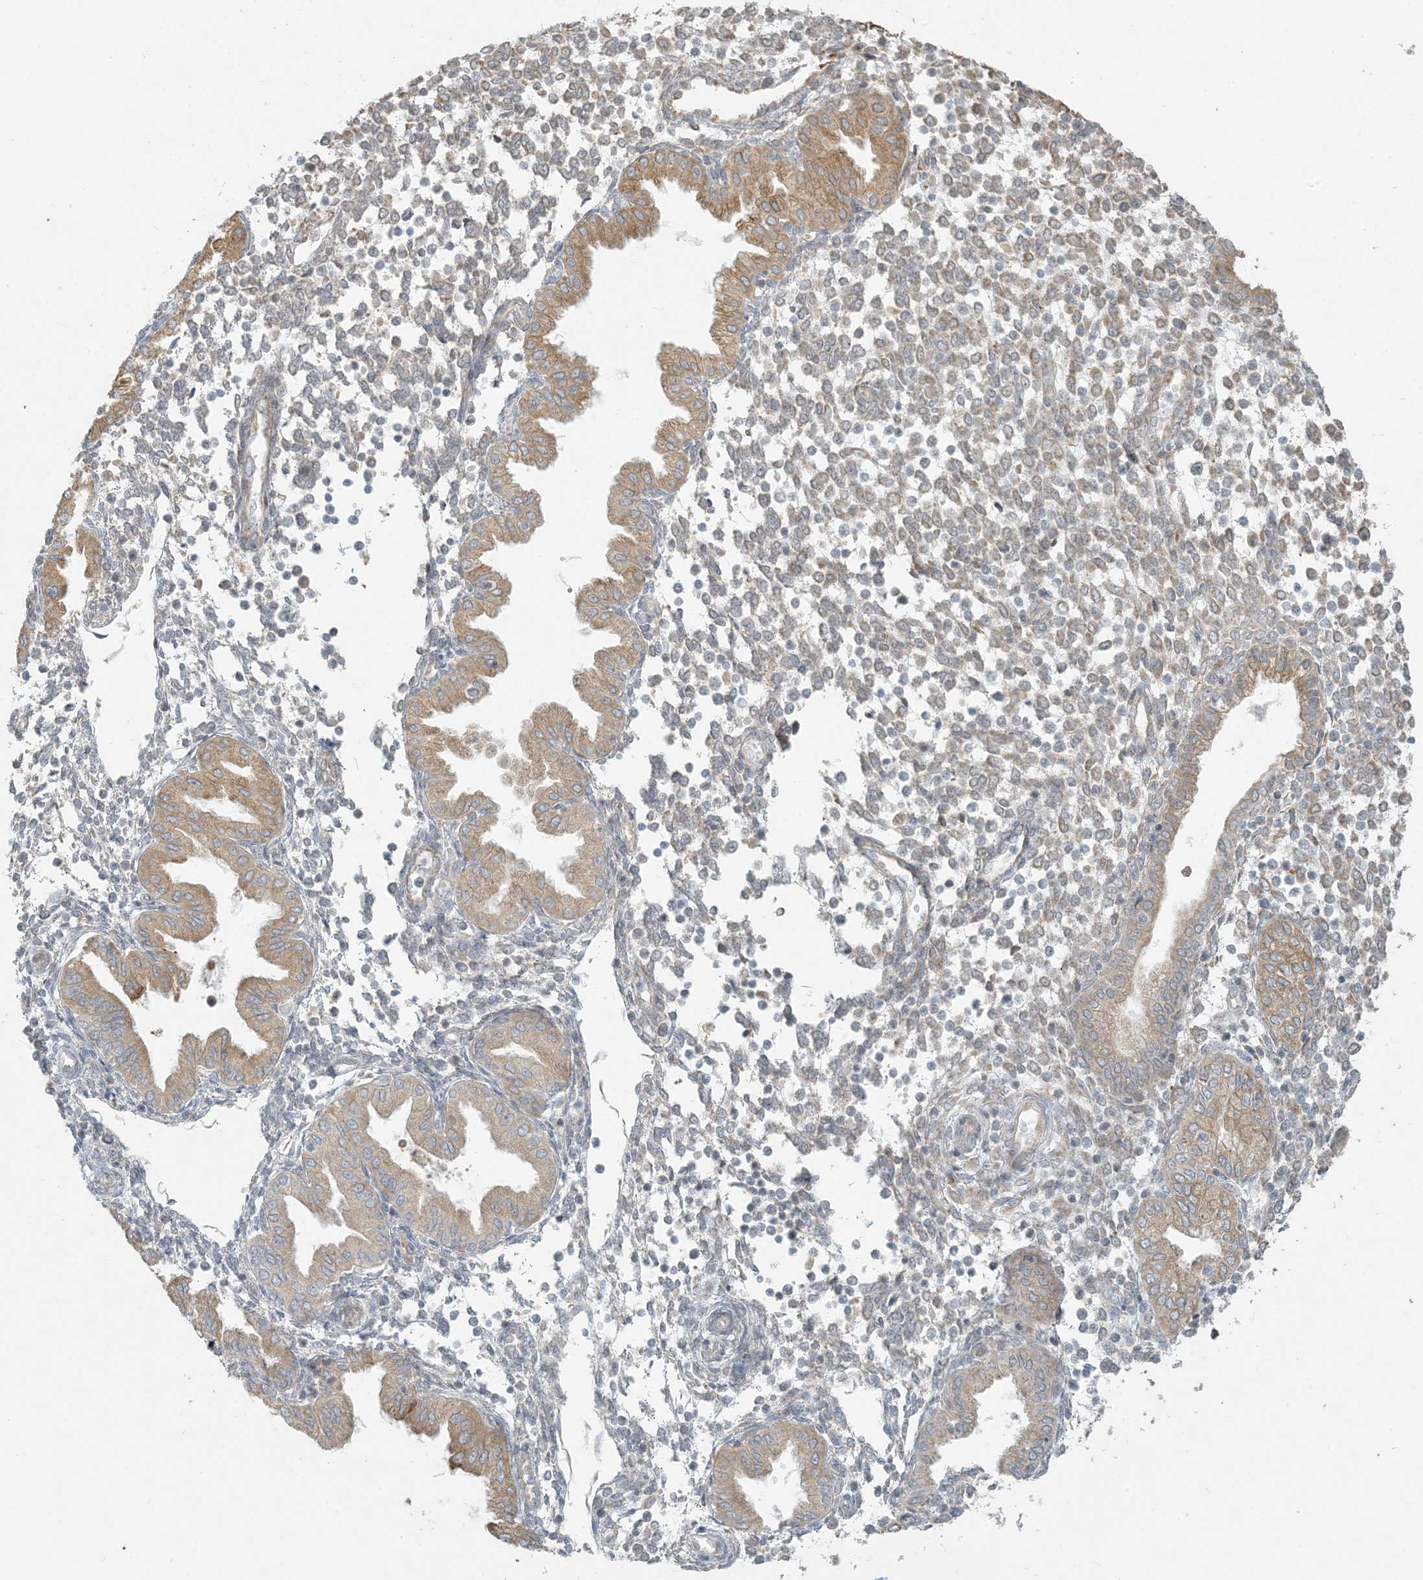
{"staining": {"intensity": "weak", "quantity": "<25%", "location": "cytoplasmic/membranous"}, "tissue": "endometrium", "cell_type": "Cells in endometrial stroma", "image_type": "normal", "snomed": [{"axis": "morphology", "description": "Normal tissue, NOS"}, {"axis": "topography", "description": "Endometrium"}], "caption": "Cells in endometrial stroma show no significant protein positivity in benign endometrium.", "gene": "HACL1", "patient": {"sex": "female", "age": 53}}